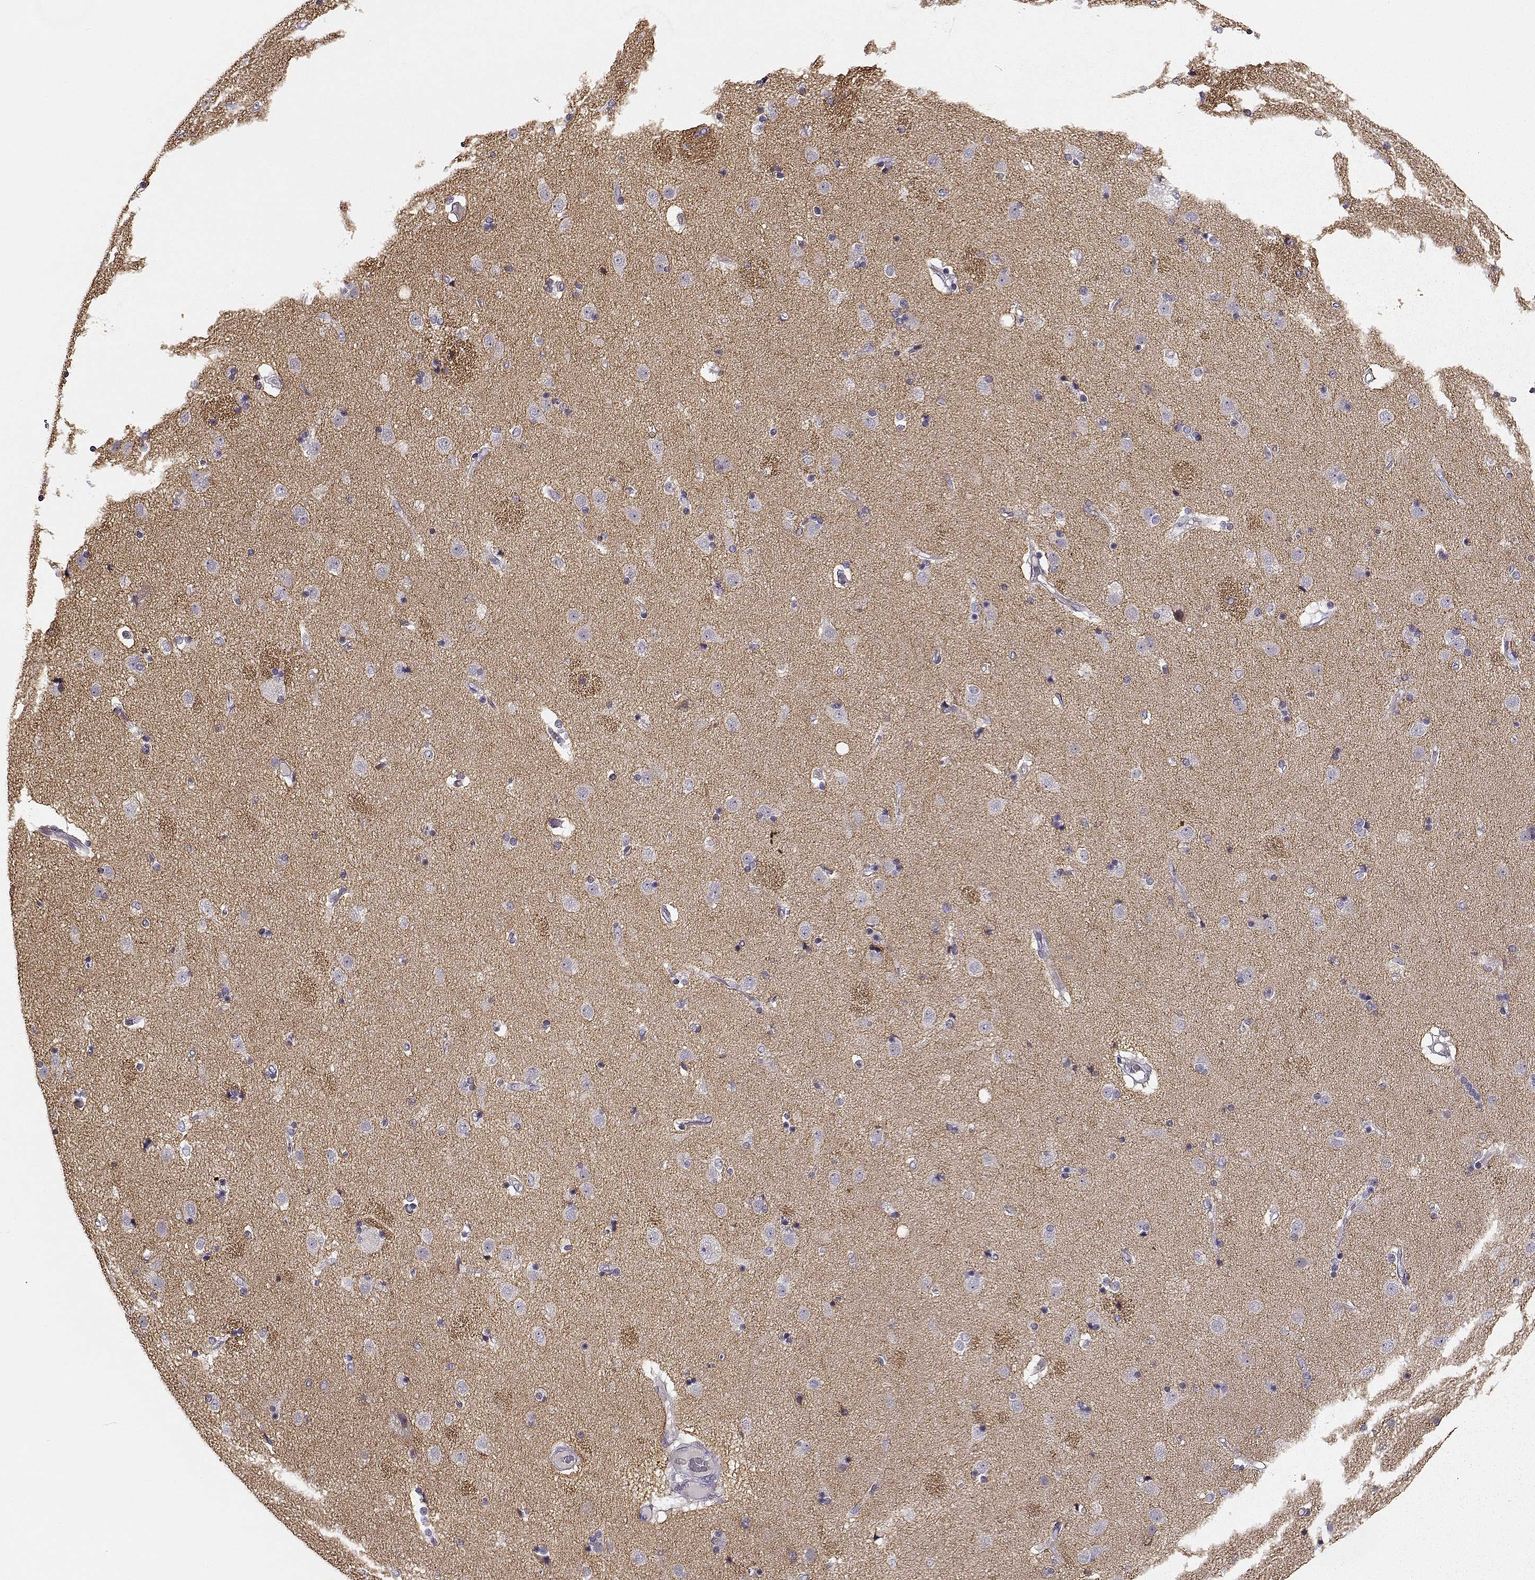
{"staining": {"intensity": "negative", "quantity": "none", "location": "none"}, "tissue": "caudate", "cell_type": "Glial cells", "image_type": "normal", "snomed": [{"axis": "morphology", "description": "Normal tissue, NOS"}, {"axis": "topography", "description": "Lateral ventricle wall"}], "caption": "A high-resolution photomicrograph shows IHC staining of unremarkable caudate, which displays no significant positivity in glial cells.", "gene": "TMEM145", "patient": {"sex": "female", "age": 71}}